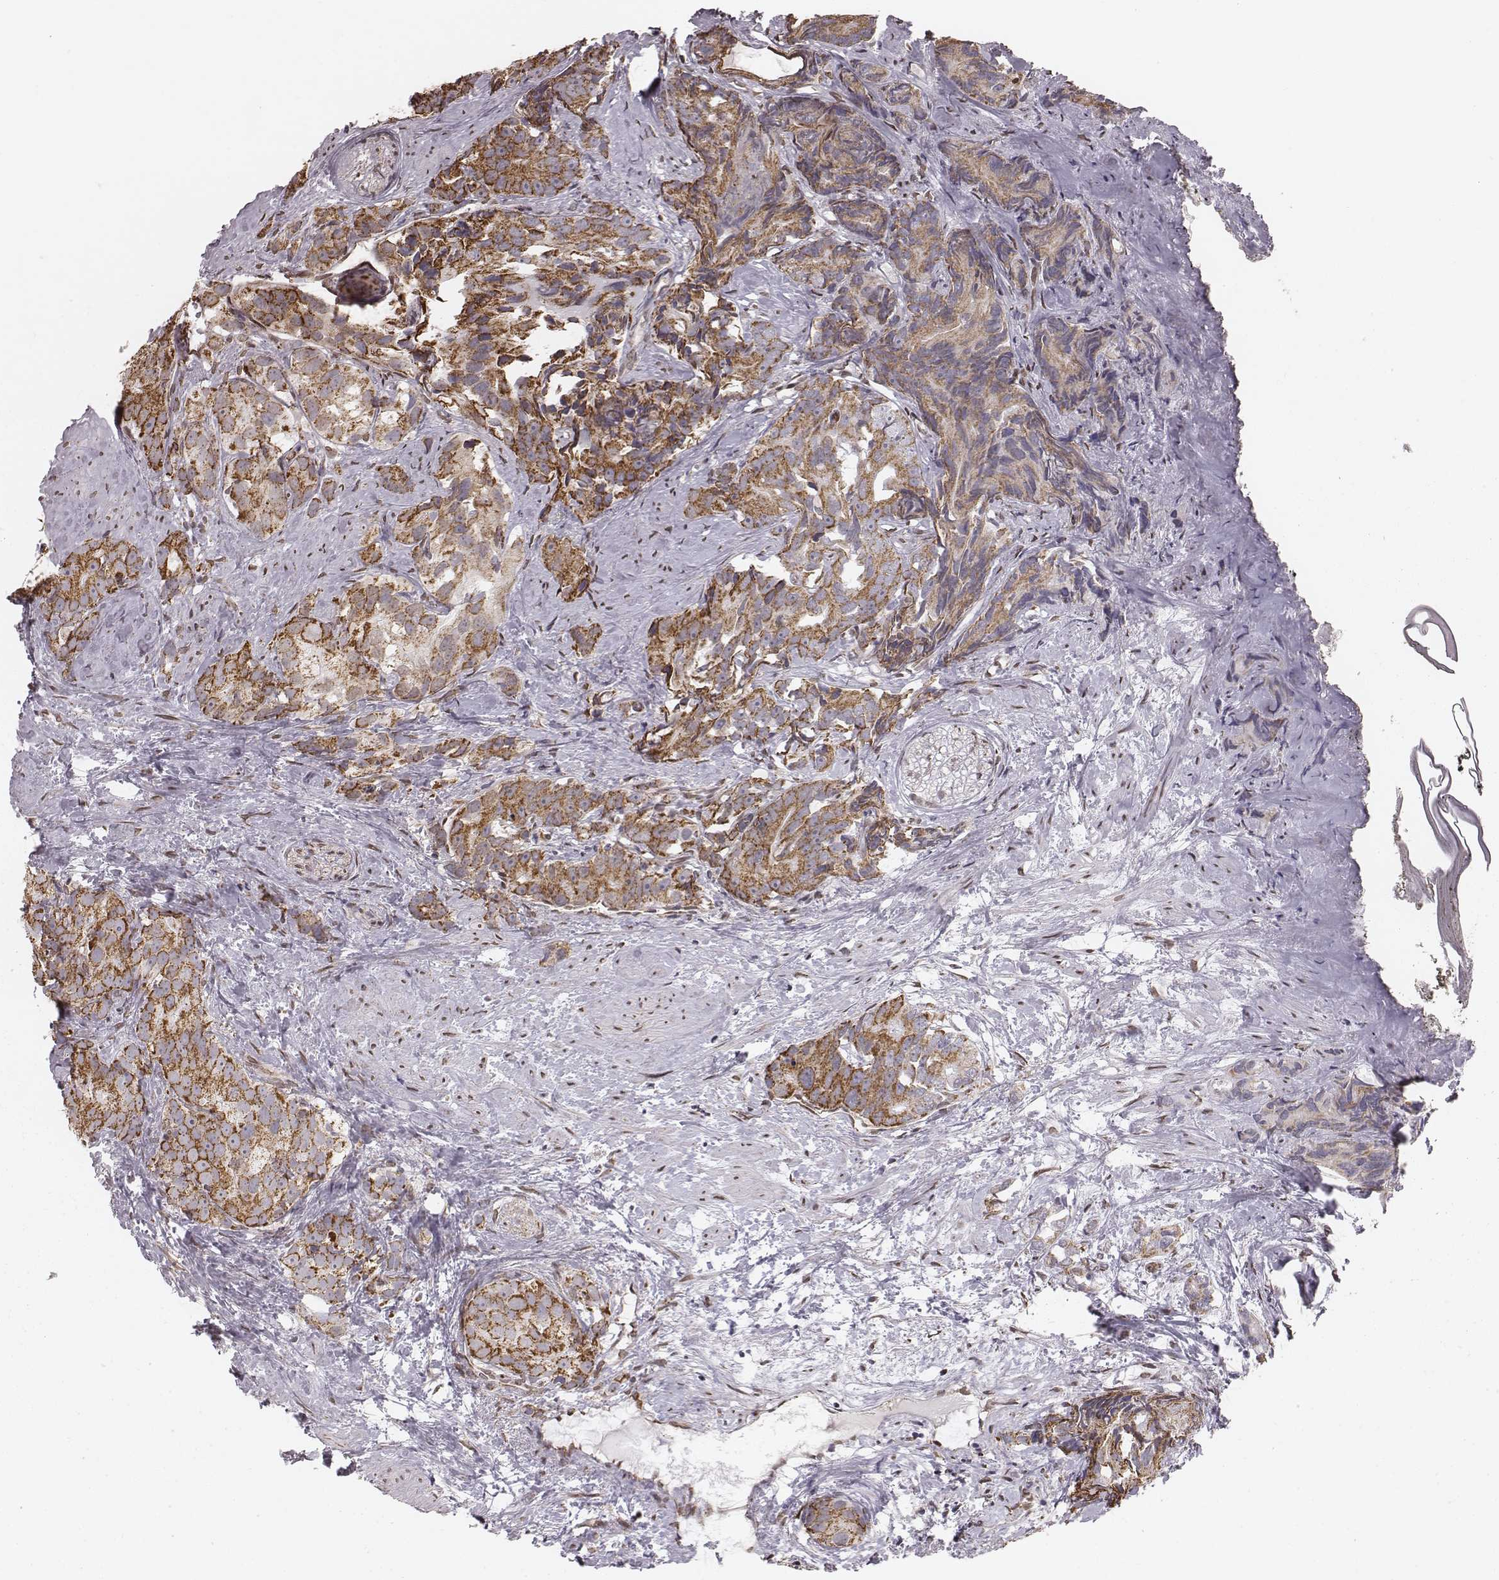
{"staining": {"intensity": "moderate", "quantity": "25%-75%", "location": "cytoplasmic/membranous"}, "tissue": "prostate cancer", "cell_type": "Tumor cells", "image_type": "cancer", "snomed": [{"axis": "morphology", "description": "Adenocarcinoma, High grade"}, {"axis": "topography", "description": "Prostate"}], "caption": "Protein staining of adenocarcinoma (high-grade) (prostate) tissue displays moderate cytoplasmic/membranous positivity in about 25%-75% of tumor cells. (brown staining indicates protein expression, while blue staining denotes nuclei).", "gene": "ACOT2", "patient": {"sex": "male", "age": 90}}